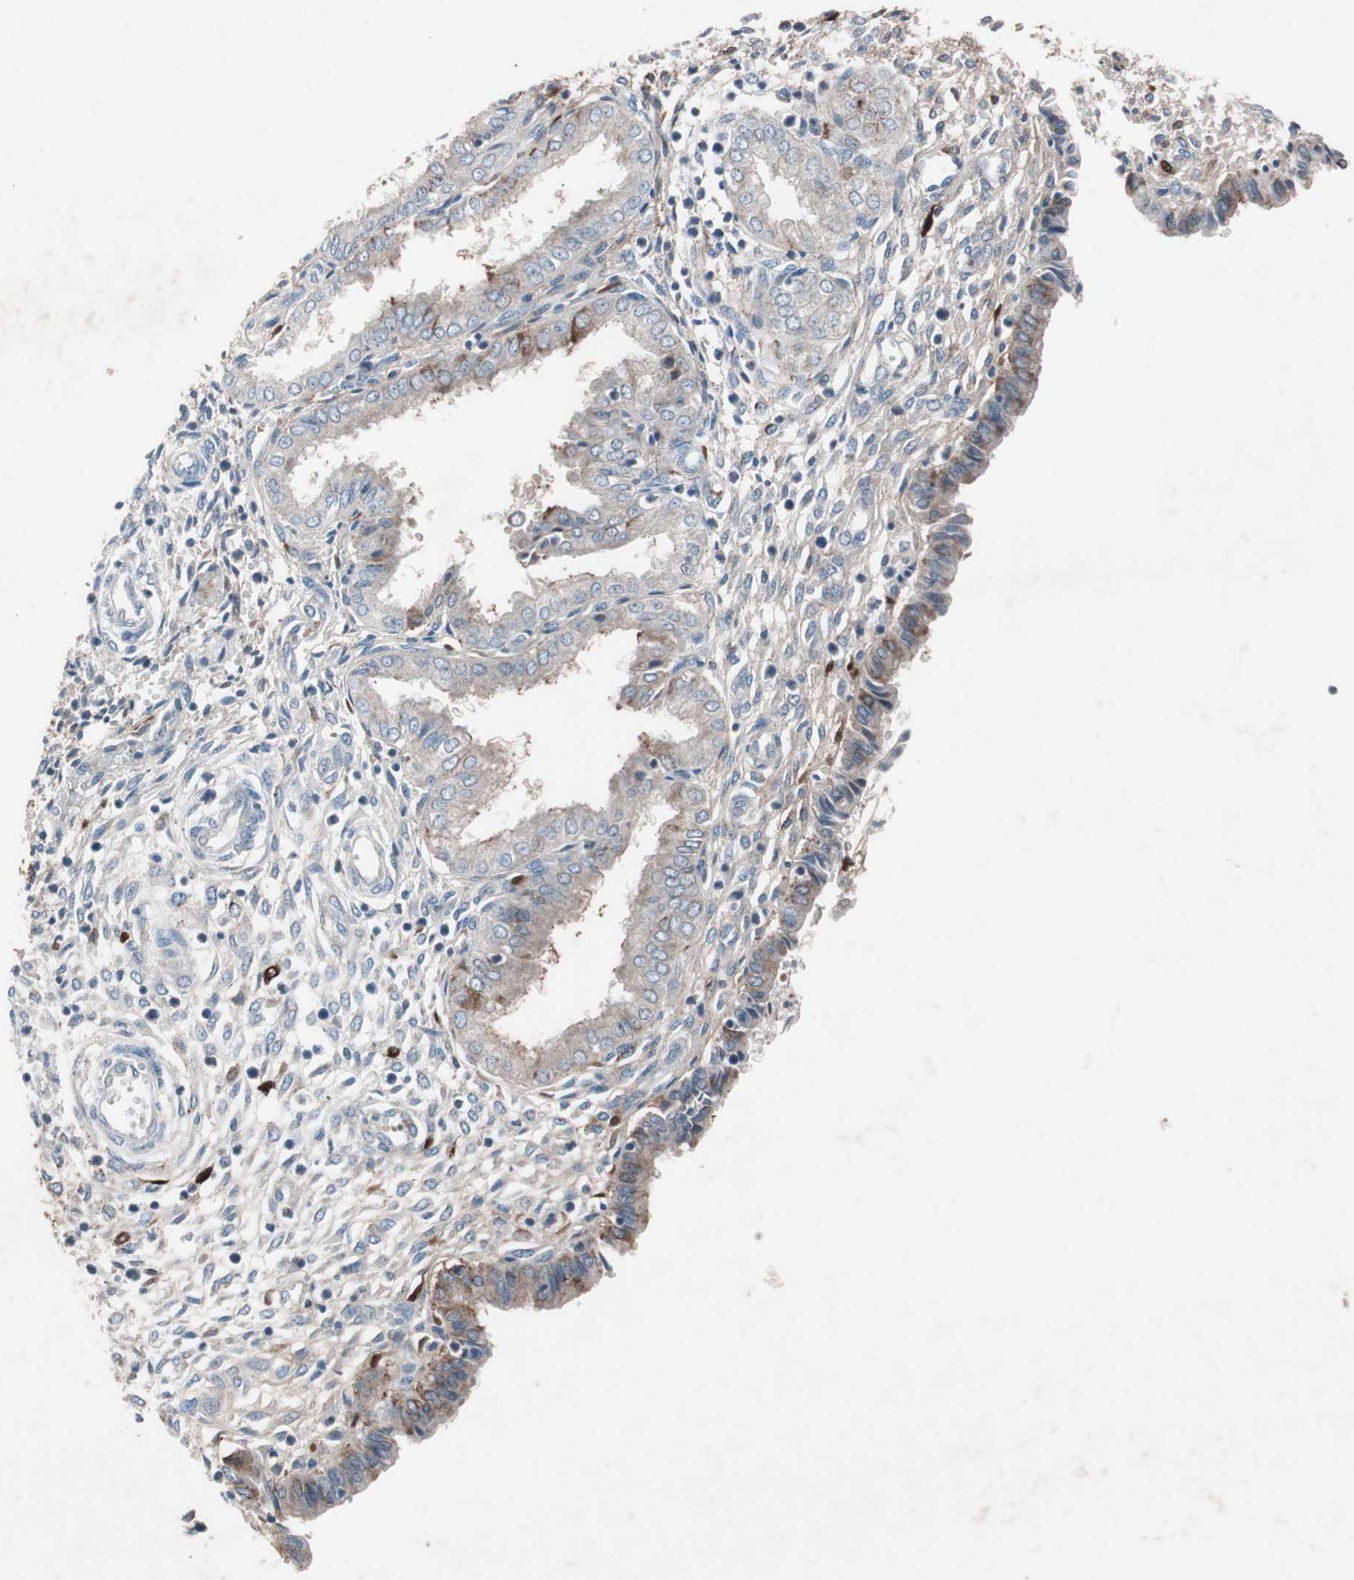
{"staining": {"intensity": "negative", "quantity": "none", "location": "none"}, "tissue": "endometrium", "cell_type": "Cells in endometrial stroma", "image_type": "normal", "snomed": [{"axis": "morphology", "description": "Normal tissue, NOS"}, {"axis": "topography", "description": "Endometrium"}], "caption": "IHC photomicrograph of normal endometrium: human endometrium stained with DAB (3,3'-diaminobenzidine) reveals no significant protein expression in cells in endometrial stroma. The staining is performed using DAB (3,3'-diaminobenzidine) brown chromogen with nuclei counter-stained in using hematoxylin.", "gene": "GRB7", "patient": {"sex": "female", "age": 33}}